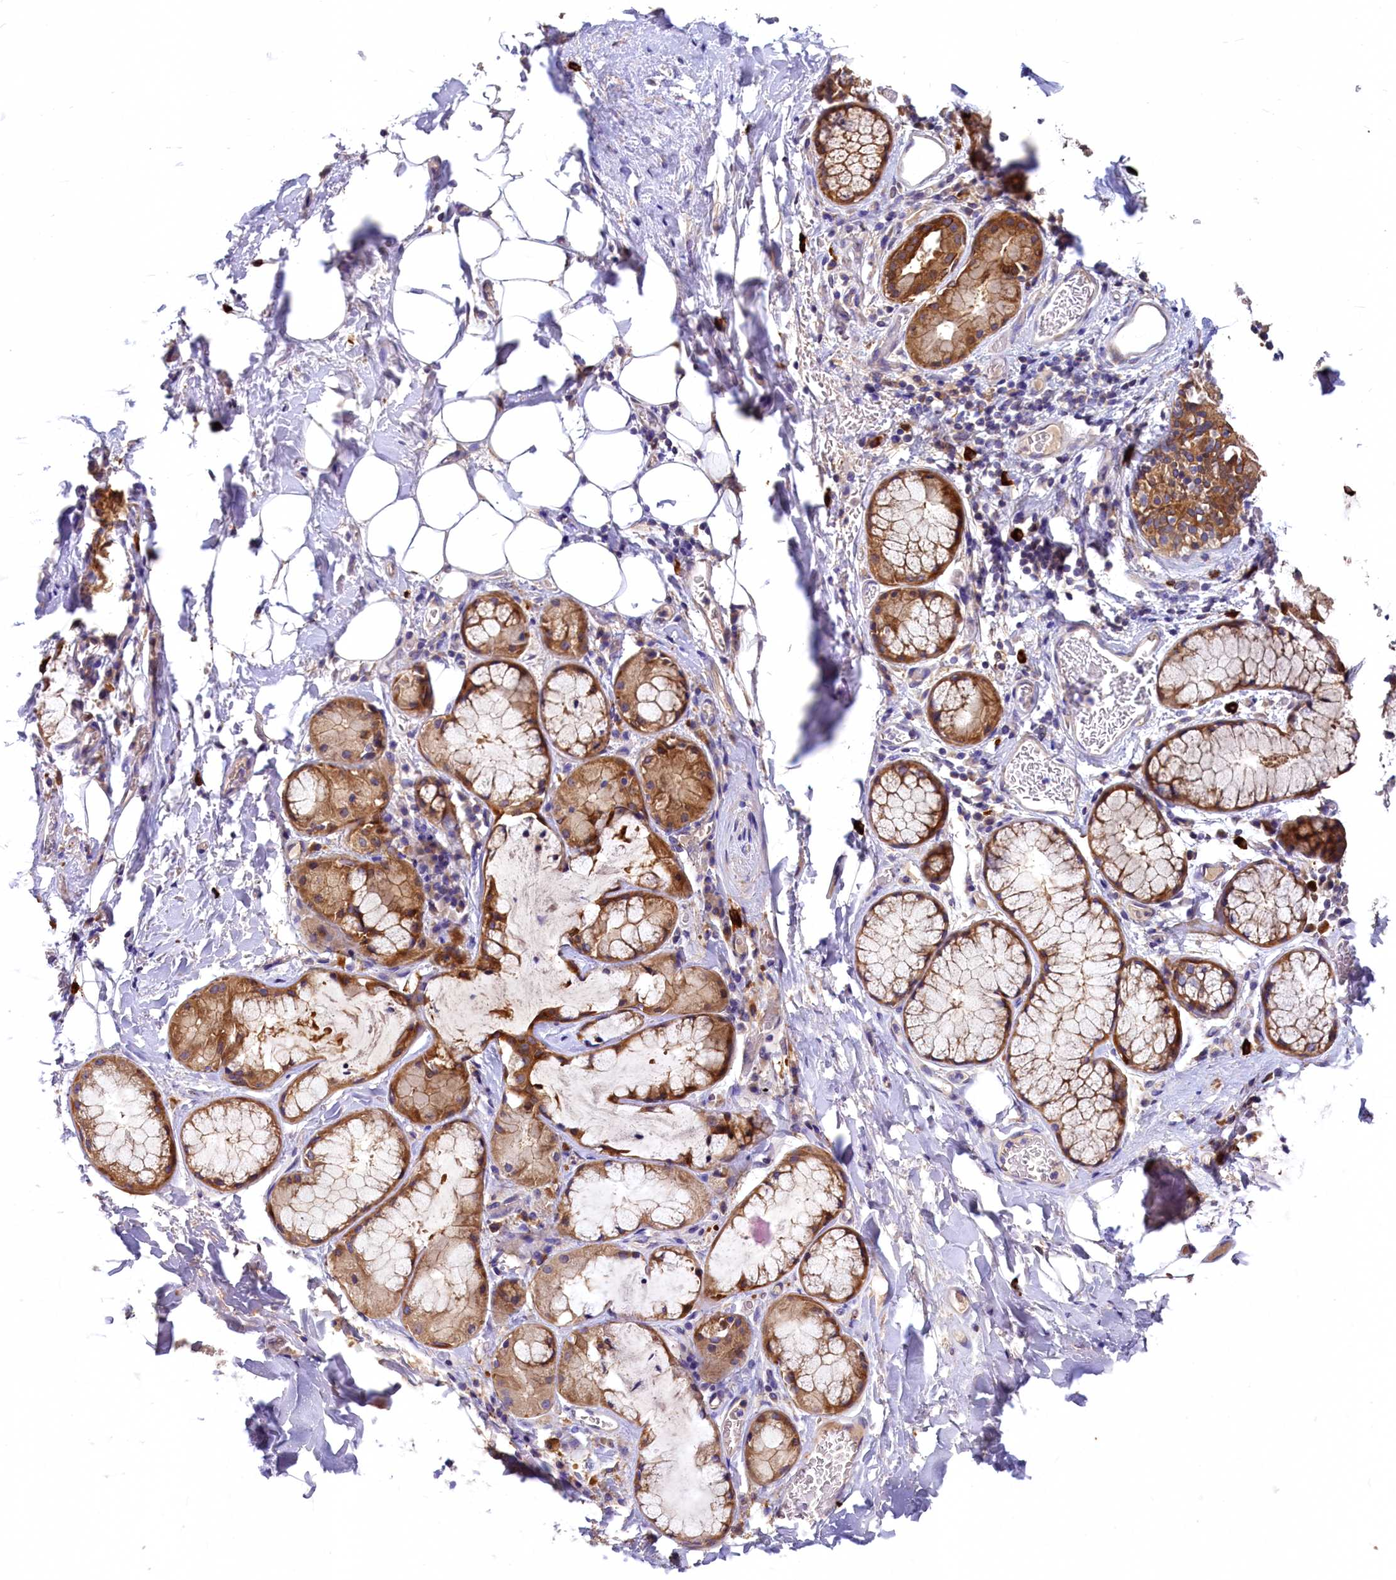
{"staining": {"intensity": "negative", "quantity": "none", "location": "none"}, "tissue": "adipose tissue", "cell_type": "Adipocytes", "image_type": "normal", "snomed": [{"axis": "morphology", "description": "Normal tissue, NOS"}, {"axis": "topography", "description": "Lymph node"}, {"axis": "topography", "description": "Cartilage tissue"}, {"axis": "topography", "description": "Bronchus"}], "caption": "Immunohistochemical staining of unremarkable adipose tissue displays no significant positivity in adipocytes.", "gene": "EPS8L2", "patient": {"sex": "male", "age": 63}}